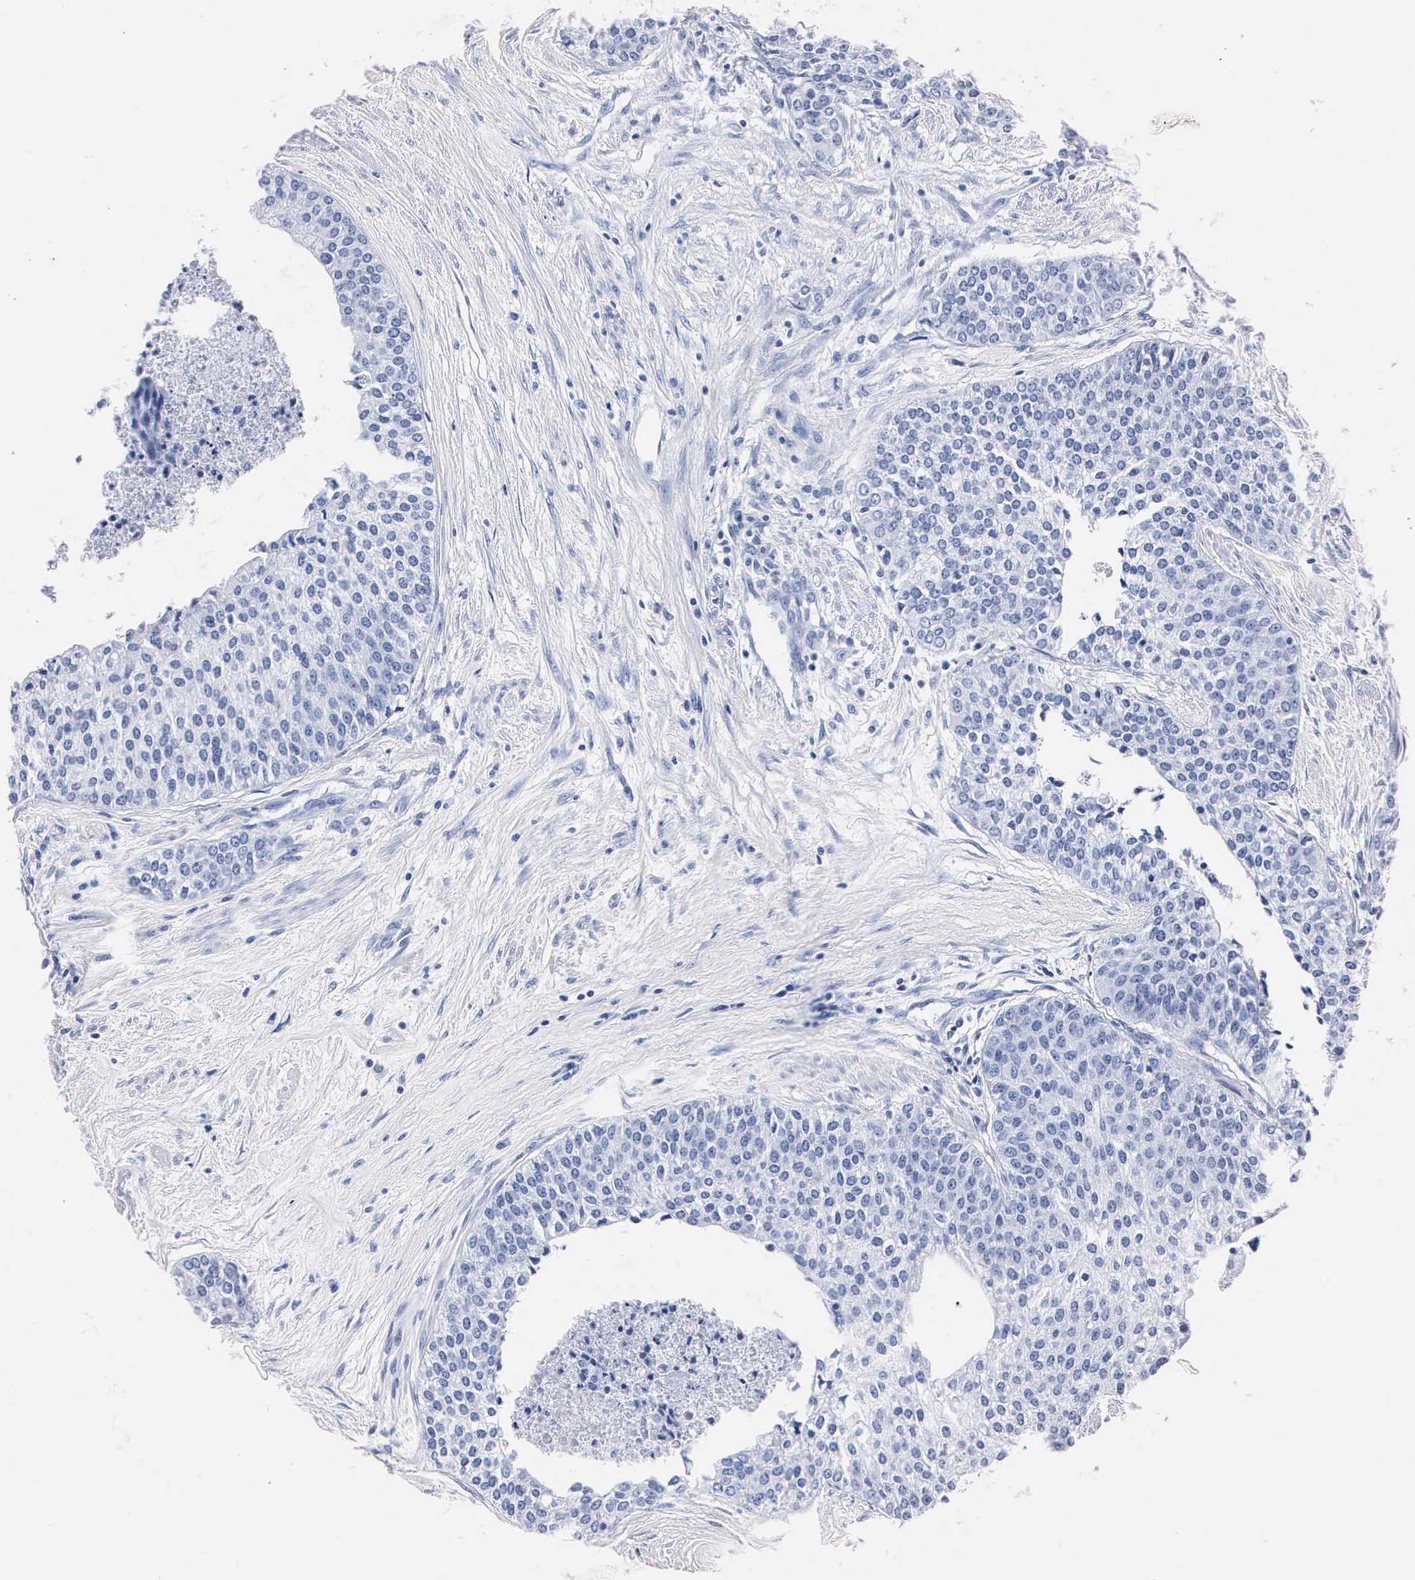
{"staining": {"intensity": "negative", "quantity": "none", "location": "none"}, "tissue": "urothelial cancer", "cell_type": "Tumor cells", "image_type": "cancer", "snomed": [{"axis": "morphology", "description": "Urothelial carcinoma, Low grade"}, {"axis": "topography", "description": "Urinary bladder"}], "caption": "Tumor cells show no significant positivity in urothelial carcinoma (low-grade).", "gene": "MB", "patient": {"sex": "female", "age": 73}}